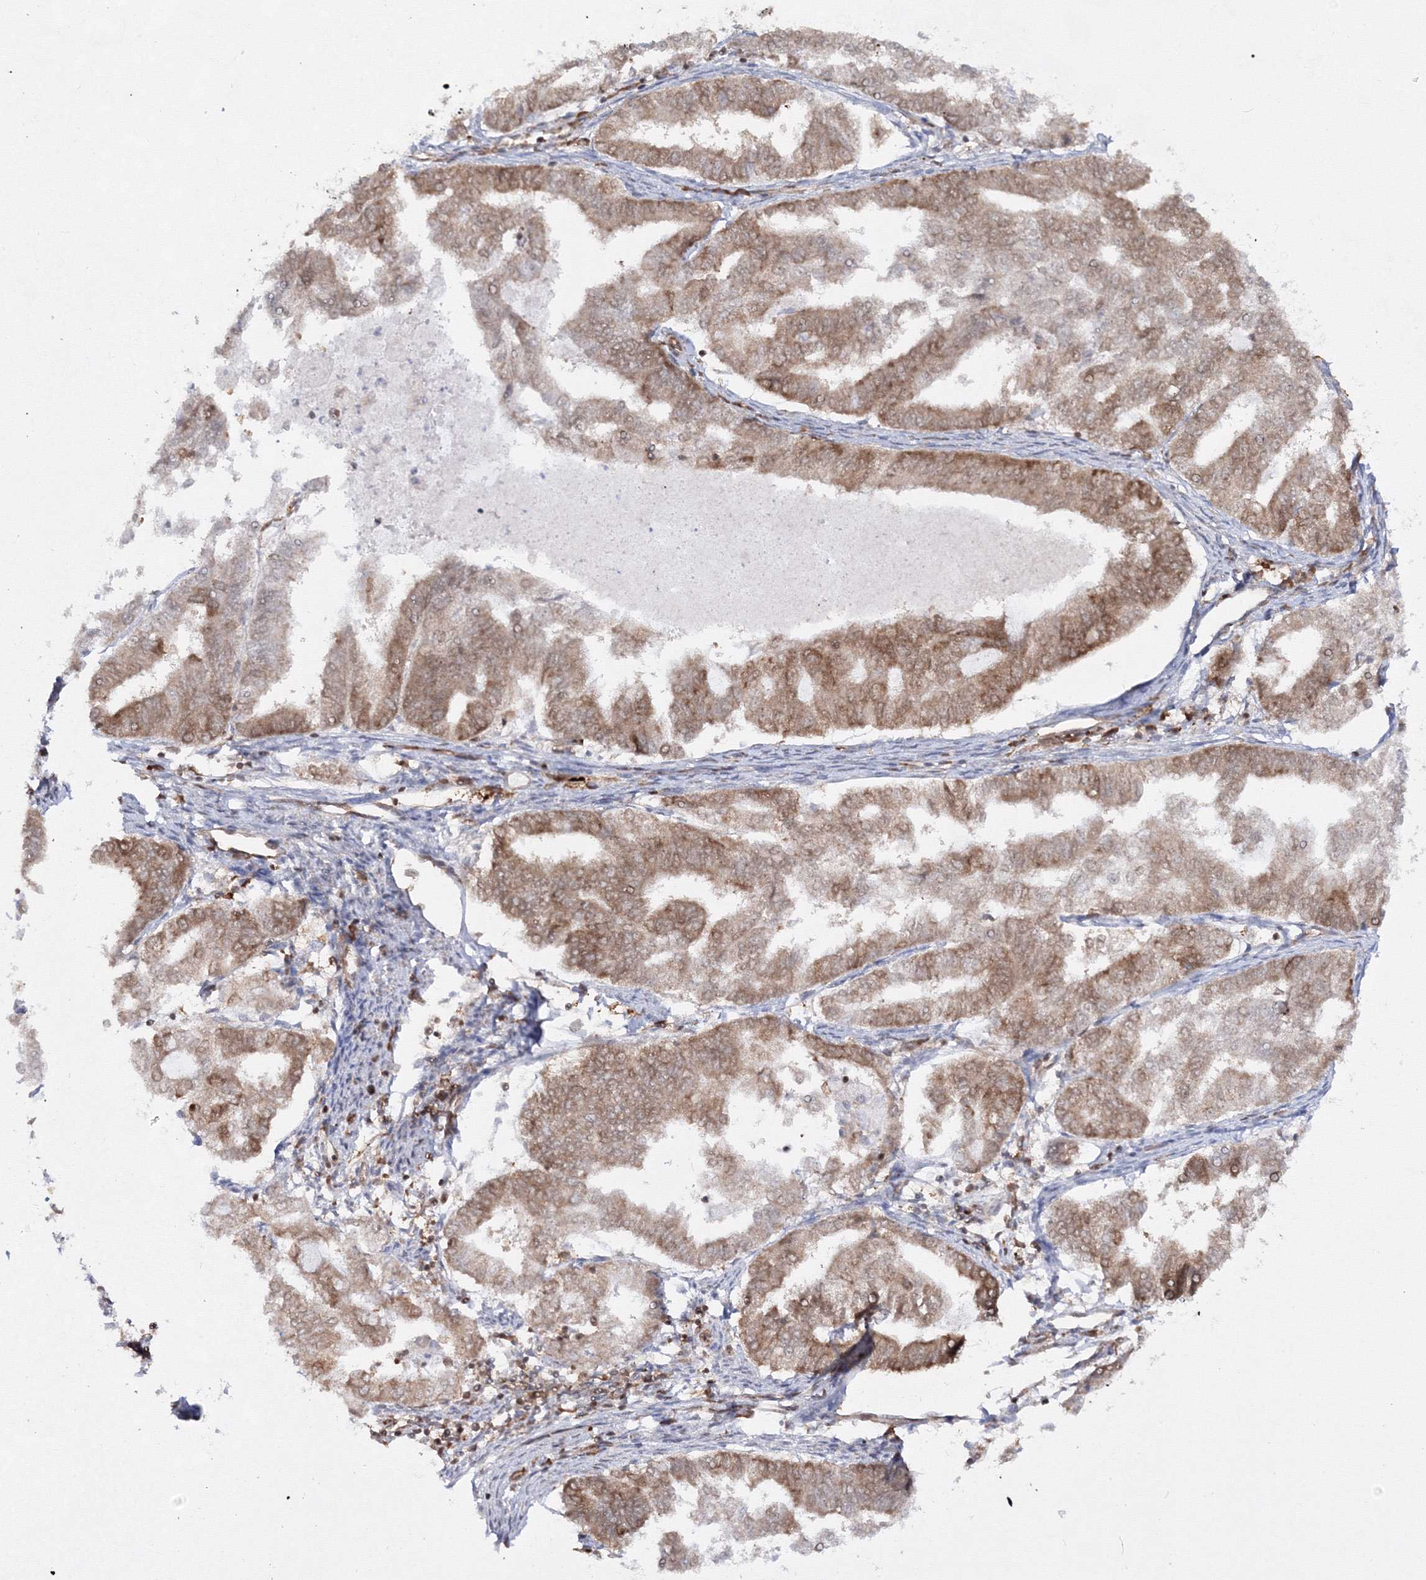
{"staining": {"intensity": "moderate", "quantity": ">75%", "location": "cytoplasmic/membranous"}, "tissue": "endometrial cancer", "cell_type": "Tumor cells", "image_type": "cancer", "snomed": [{"axis": "morphology", "description": "Adenocarcinoma, NOS"}, {"axis": "topography", "description": "Endometrium"}], "caption": "A photomicrograph of human endometrial cancer stained for a protein reveals moderate cytoplasmic/membranous brown staining in tumor cells.", "gene": "HARS1", "patient": {"sex": "female", "age": 79}}